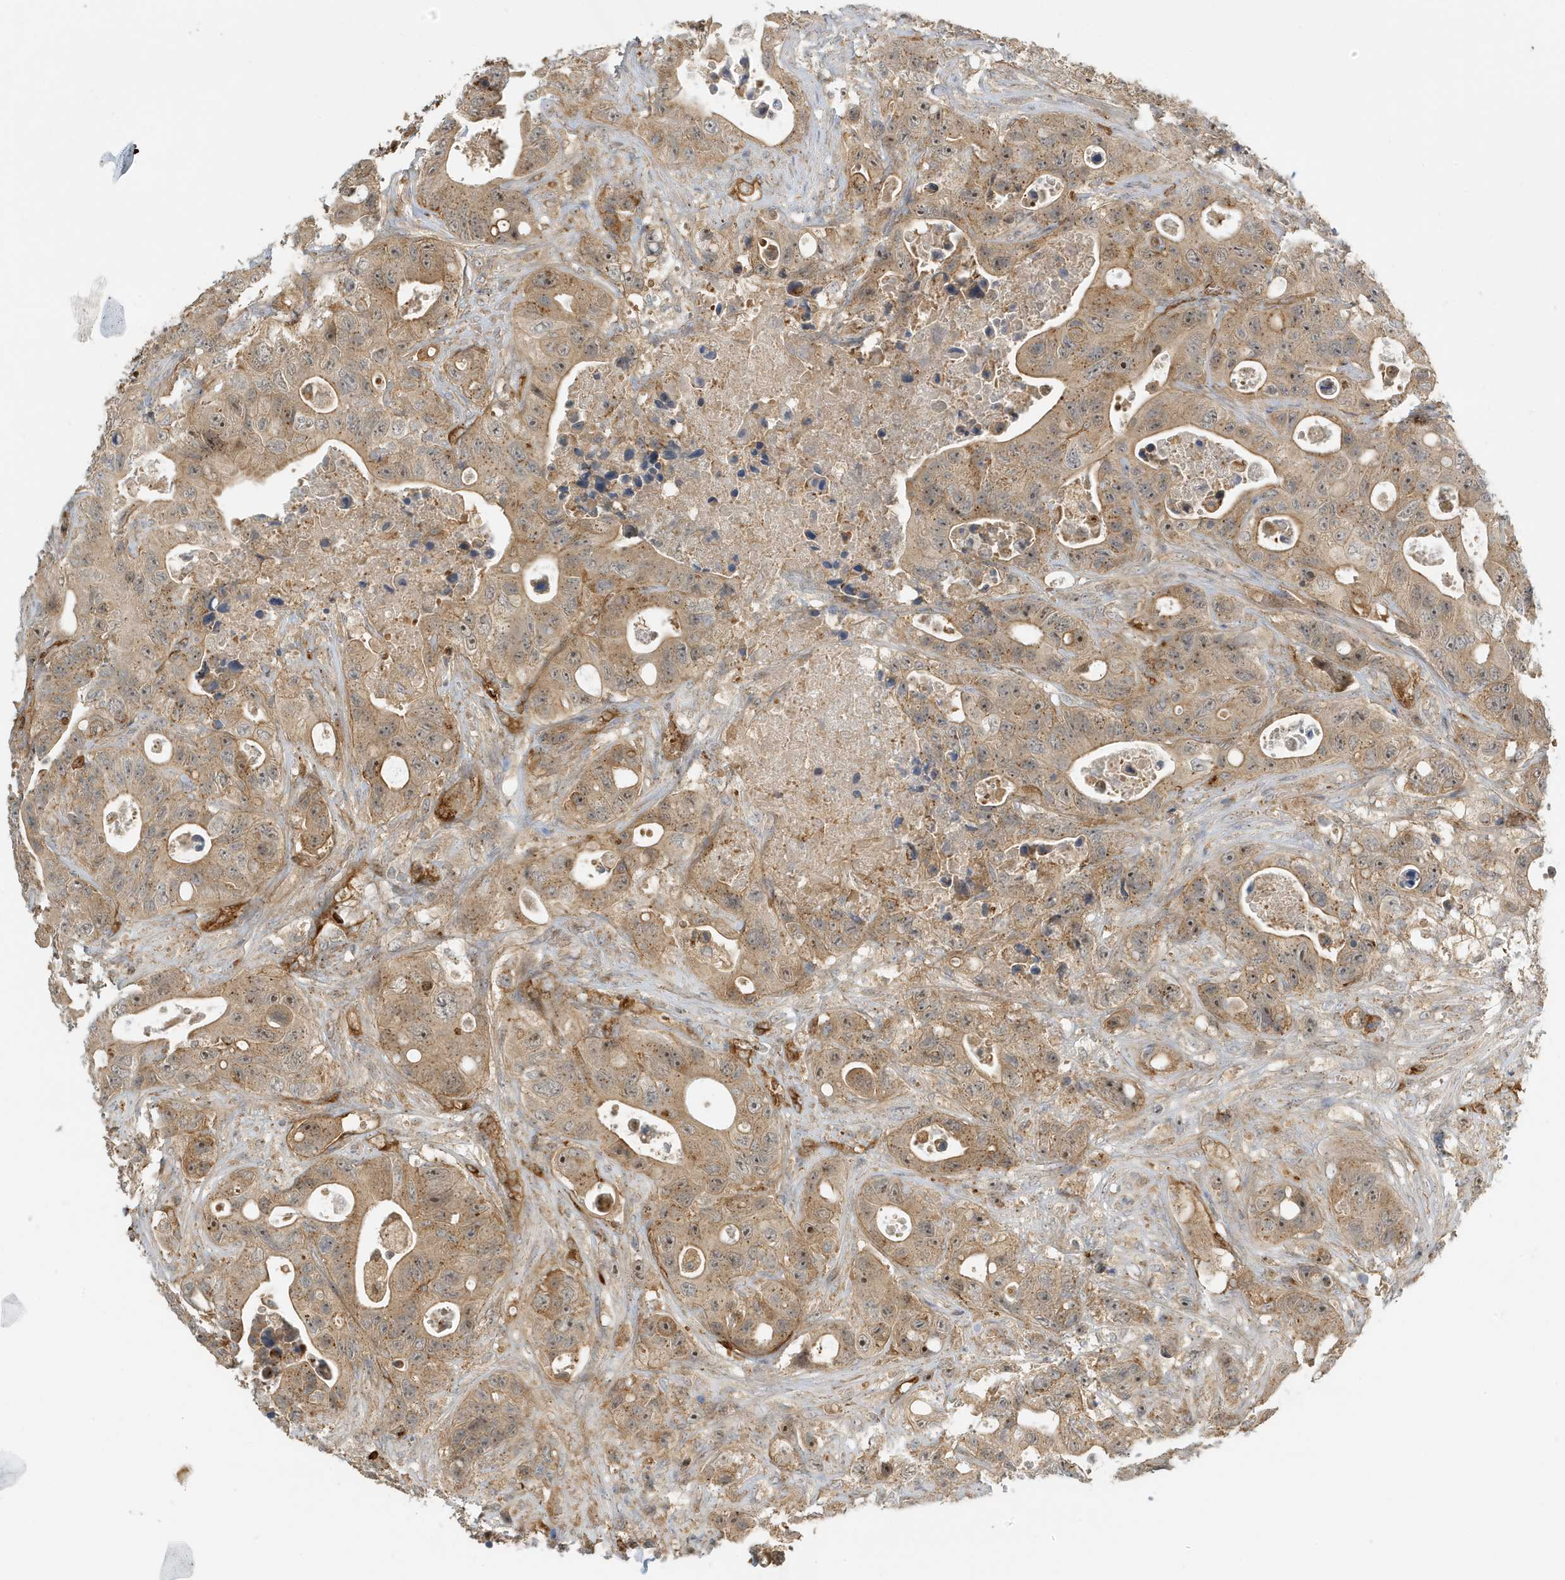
{"staining": {"intensity": "moderate", "quantity": ">75%", "location": "cytoplasmic/membranous,nuclear"}, "tissue": "colorectal cancer", "cell_type": "Tumor cells", "image_type": "cancer", "snomed": [{"axis": "morphology", "description": "Adenocarcinoma, NOS"}, {"axis": "topography", "description": "Colon"}], "caption": "Colorectal adenocarcinoma stained for a protein displays moderate cytoplasmic/membranous and nuclear positivity in tumor cells. The staining was performed using DAB to visualize the protein expression in brown, while the nuclei were stained in blue with hematoxylin (Magnification: 20x).", "gene": "FYCO1", "patient": {"sex": "female", "age": 46}}